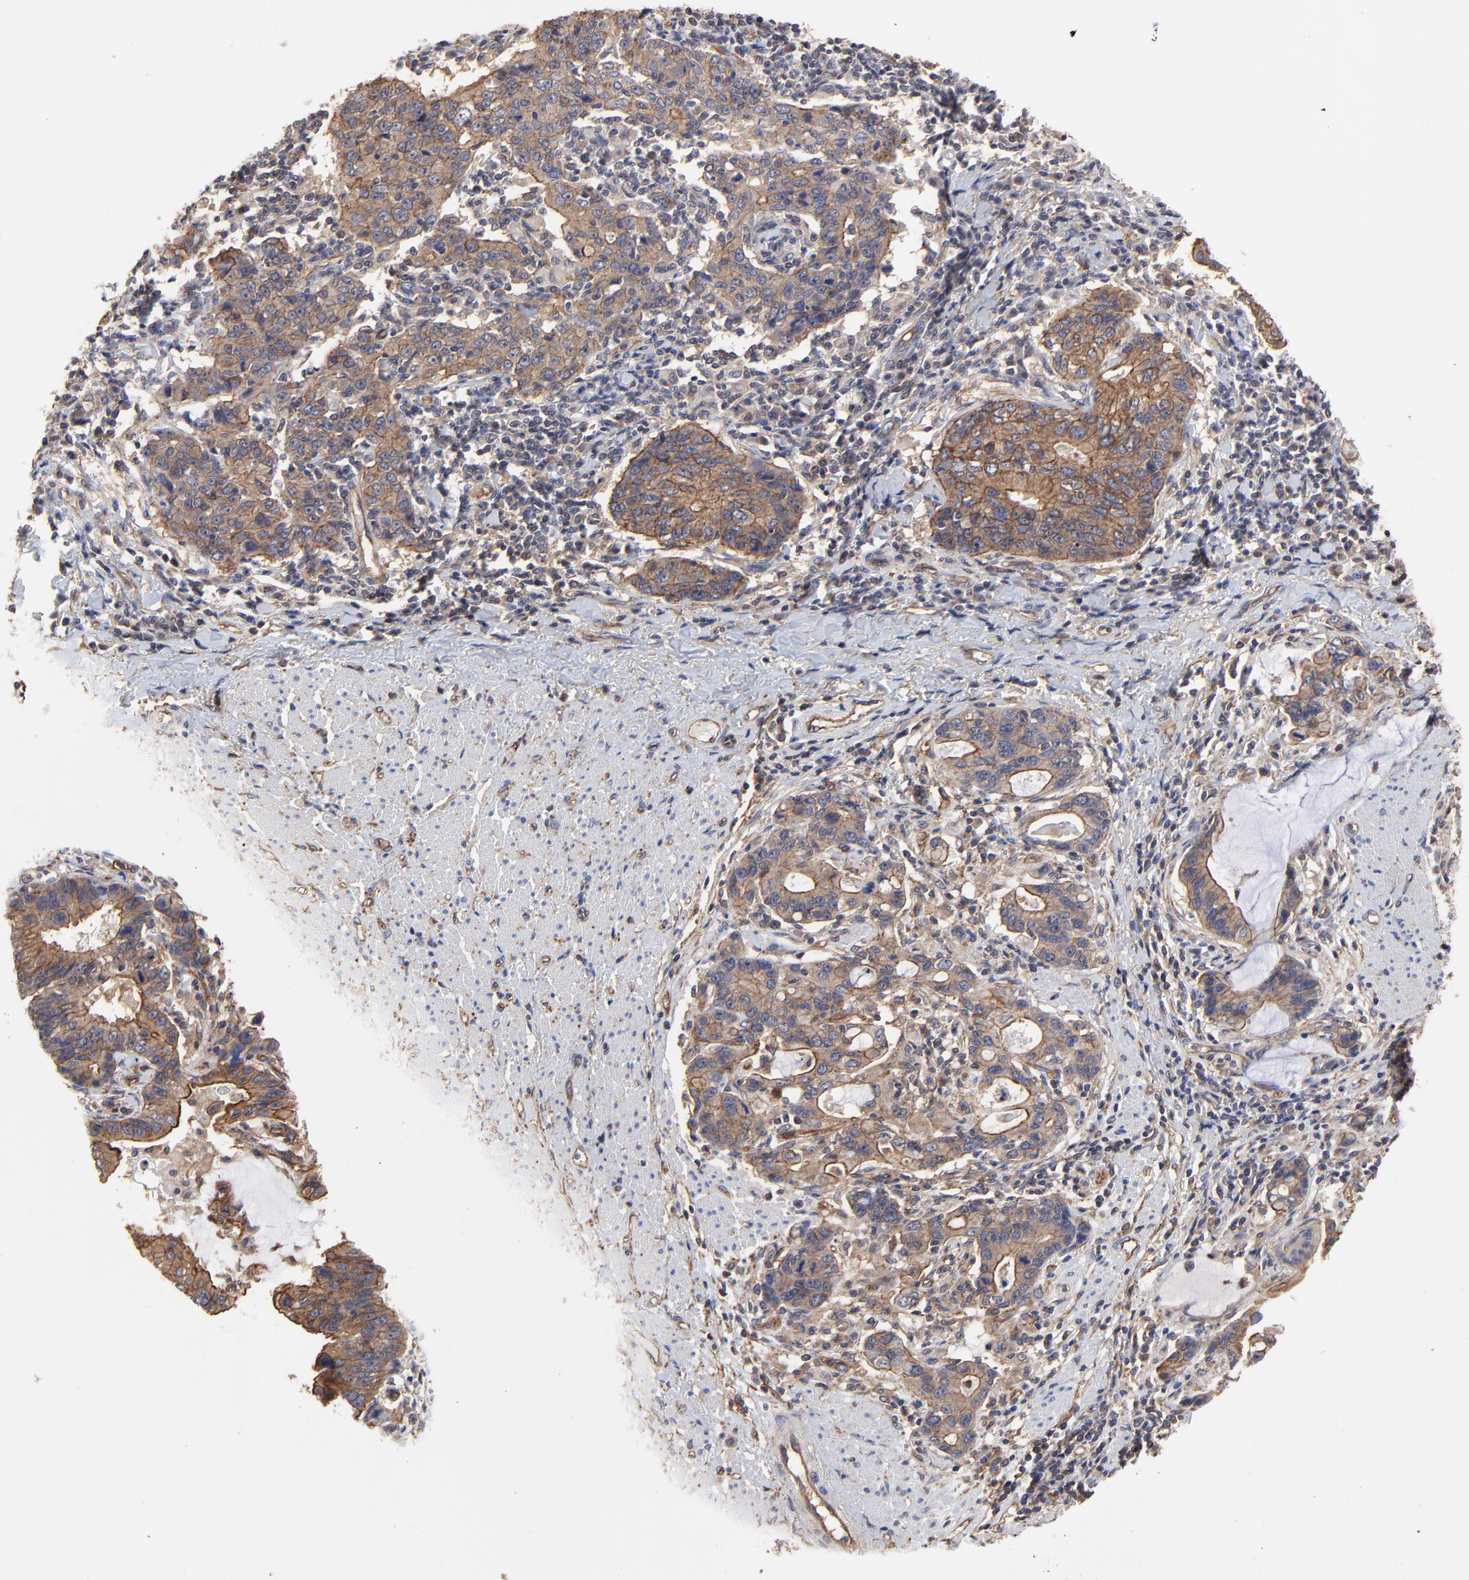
{"staining": {"intensity": "moderate", "quantity": ">75%", "location": "cytoplasmic/membranous"}, "tissue": "stomach cancer", "cell_type": "Tumor cells", "image_type": "cancer", "snomed": [{"axis": "morphology", "description": "Adenocarcinoma, NOS"}, {"axis": "topography", "description": "Esophagus"}, {"axis": "topography", "description": "Stomach"}], "caption": "This is an image of IHC staining of stomach cancer (adenocarcinoma), which shows moderate staining in the cytoplasmic/membranous of tumor cells.", "gene": "ARMT1", "patient": {"sex": "male", "age": 74}}